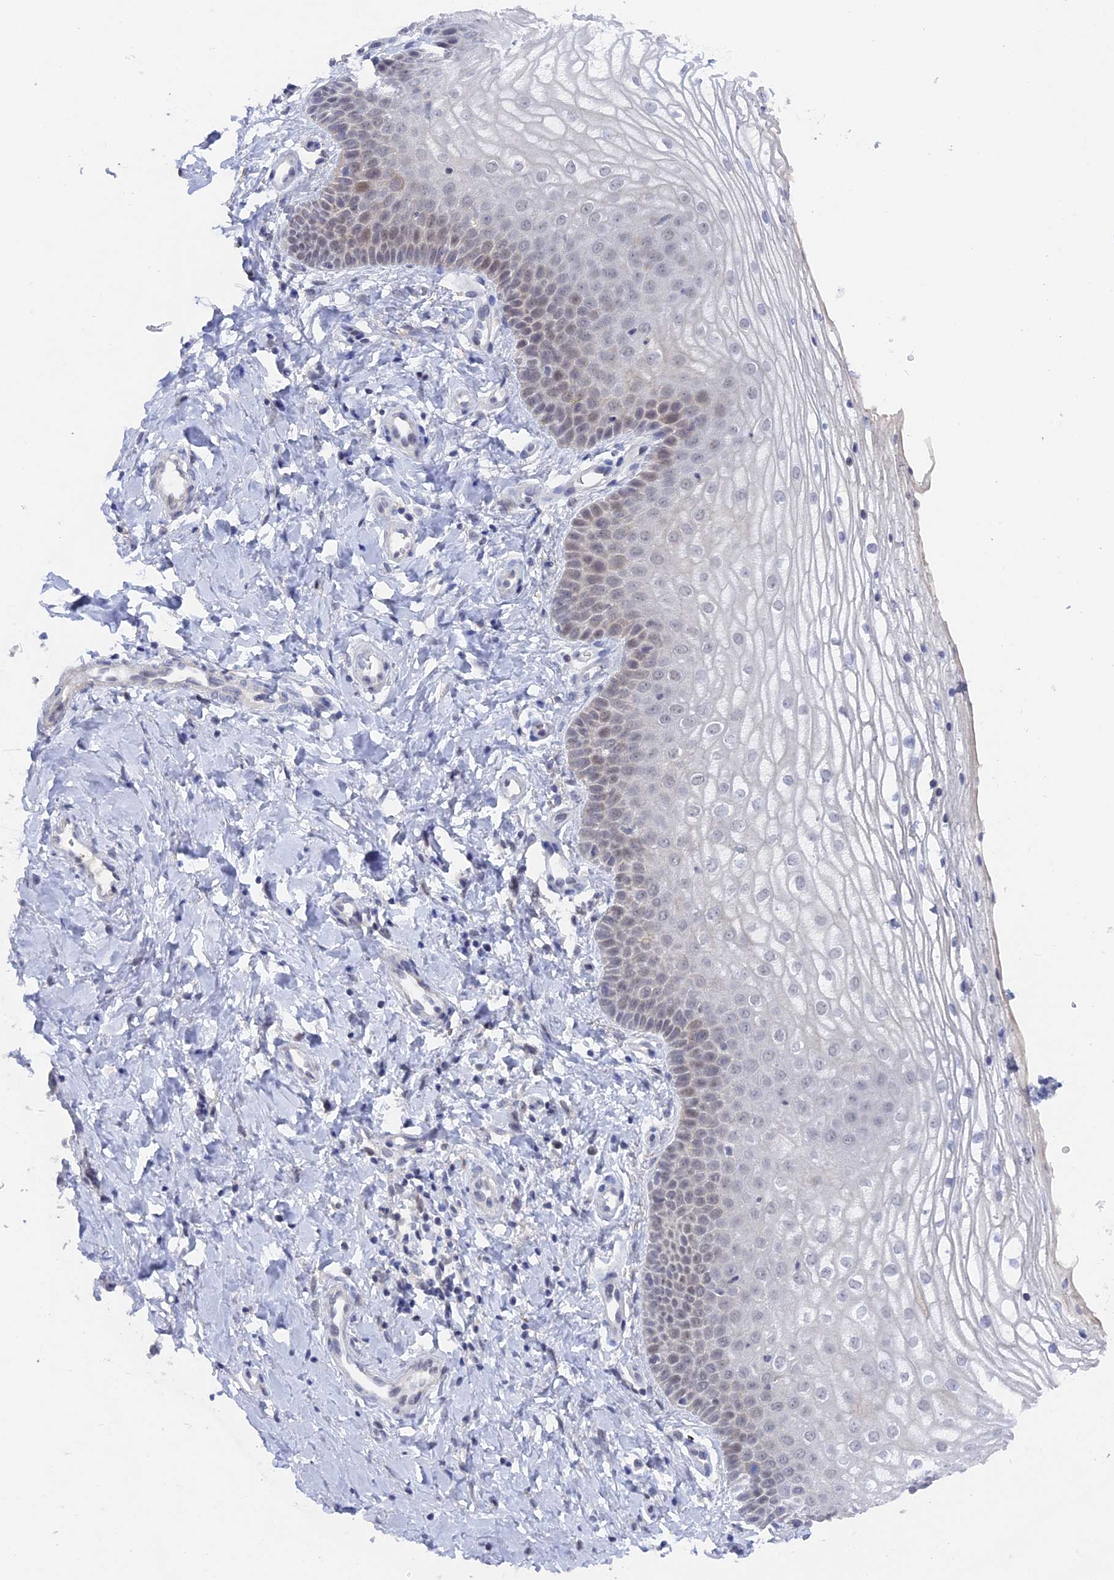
{"staining": {"intensity": "weak", "quantity": "<25%", "location": "nuclear"}, "tissue": "vagina", "cell_type": "Squamous epithelial cells", "image_type": "normal", "snomed": [{"axis": "morphology", "description": "Normal tissue, NOS"}, {"axis": "topography", "description": "Vagina"}], "caption": "Protein analysis of benign vagina demonstrates no significant expression in squamous epithelial cells. (Stains: DAB IHC with hematoxylin counter stain, Microscopy: brightfield microscopy at high magnification).", "gene": "BRD2", "patient": {"sex": "female", "age": 68}}